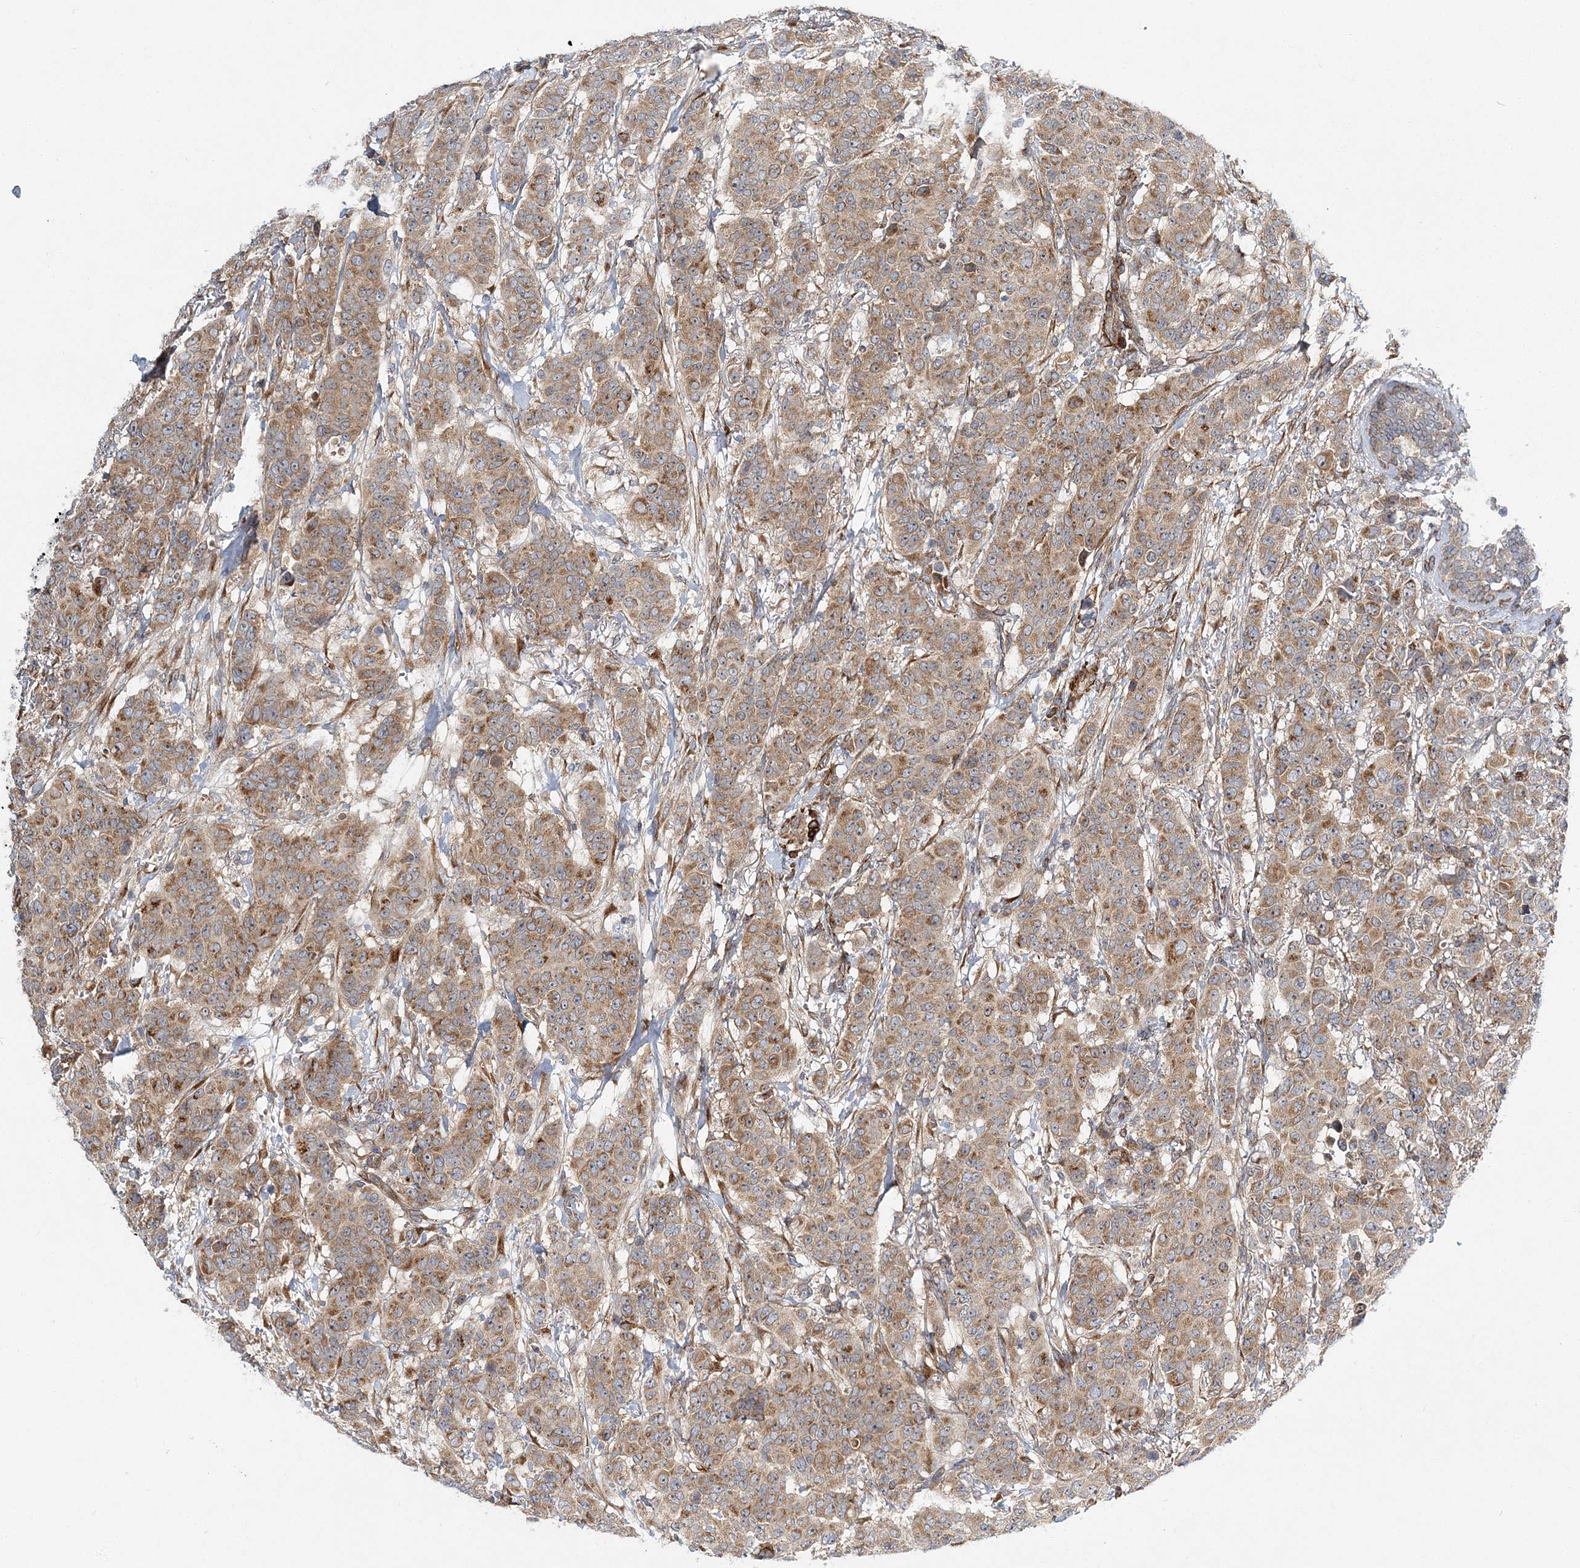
{"staining": {"intensity": "moderate", "quantity": ">75%", "location": "cytoplasmic/membranous"}, "tissue": "breast cancer", "cell_type": "Tumor cells", "image_type": "cancer", "snomed": [{"axis": "morphology", "description": "Duct carcinoma"}, {"axis": "topography", "description": "Breast"}], "caption": "A medium amount of moderate cytoplasmic/membranous staining is seen in approximately >75% of tumor cells in breast cancer tissue. Immunohistochemistry stains the protein of interest in brown and the nuclei are stained blue.", "gene": "NBAS", "patient": {"sex": "female", "age": 40}}